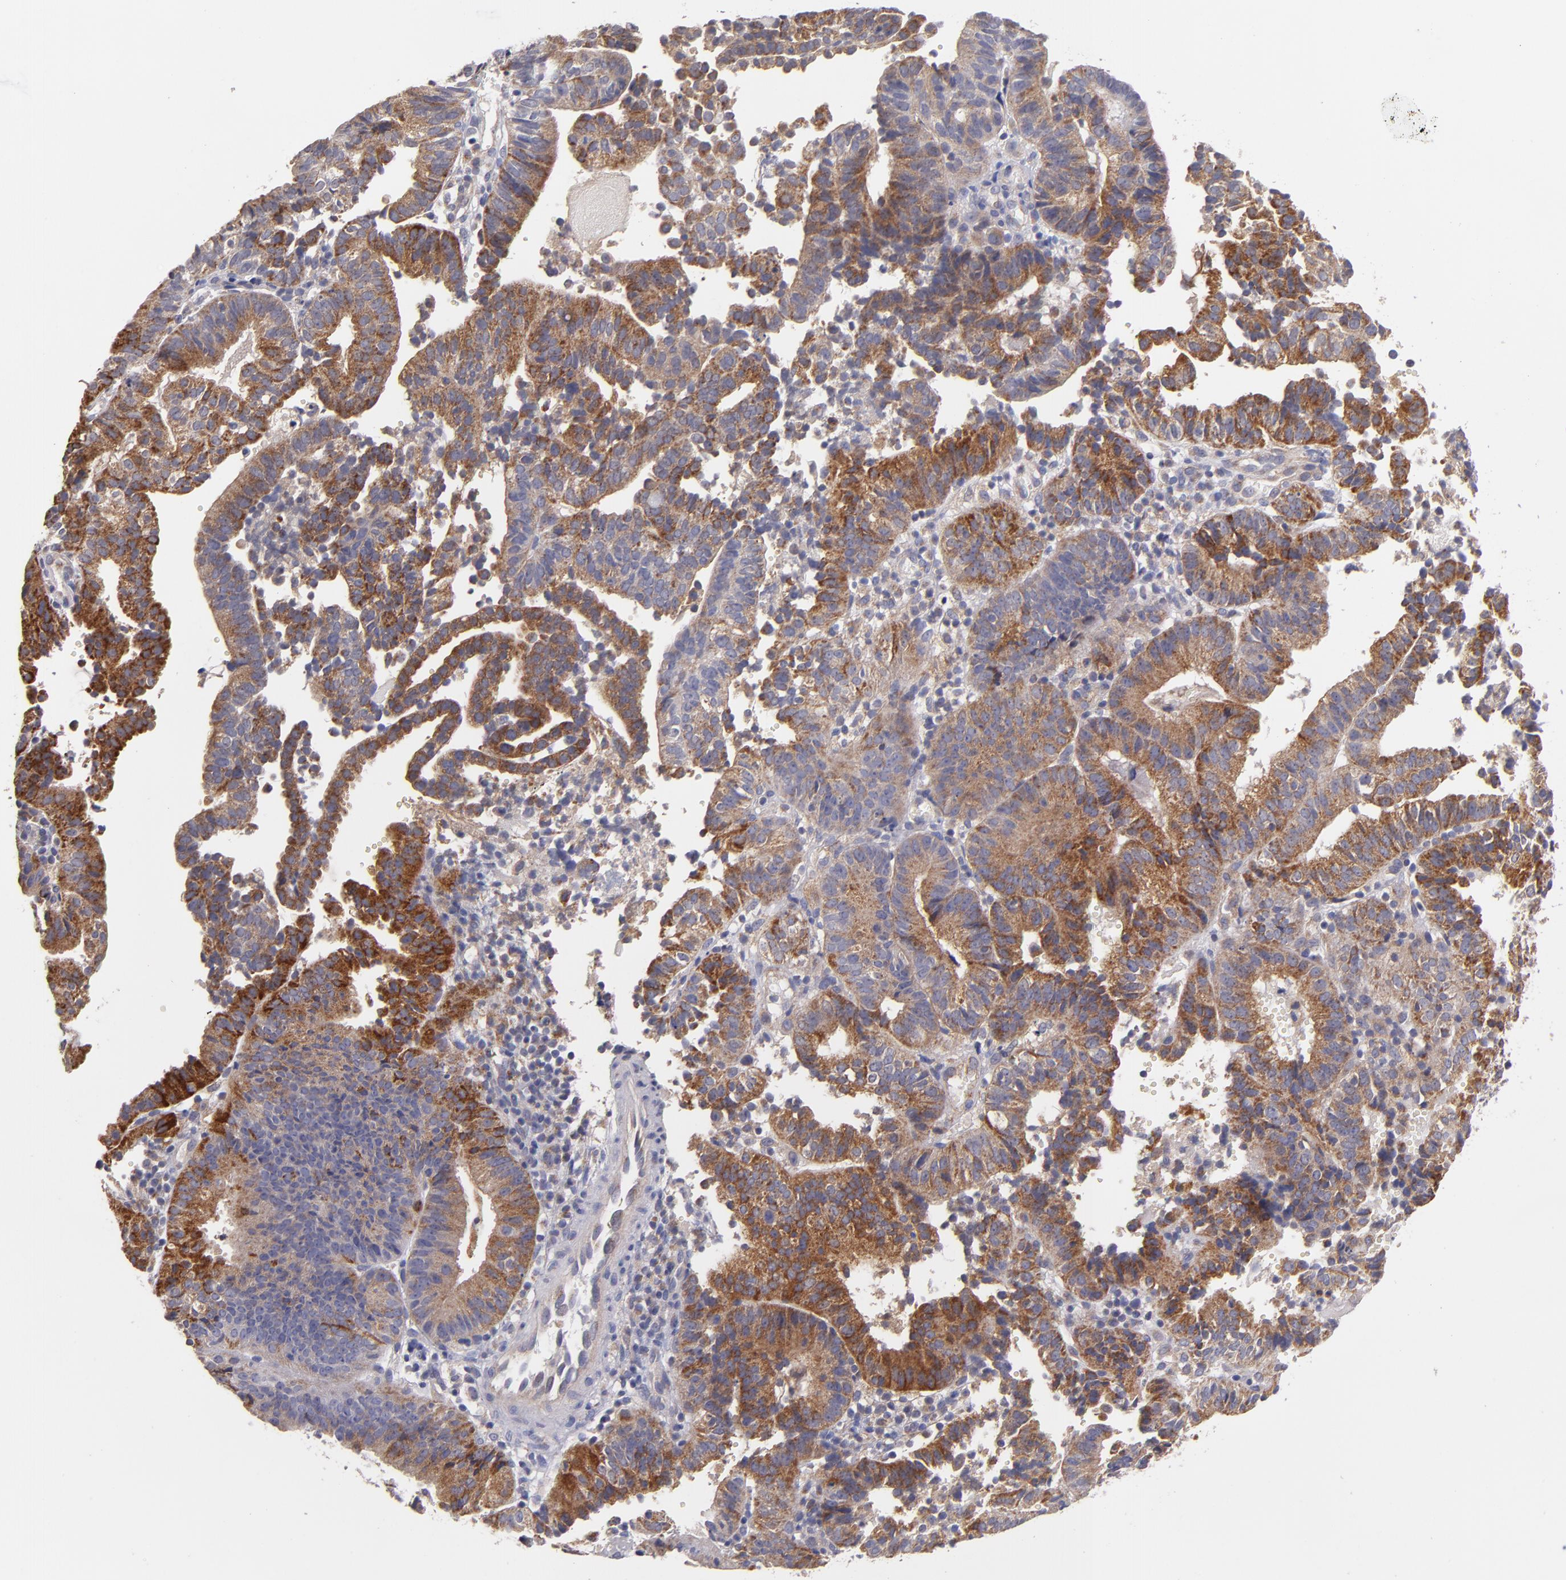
{"staining": {"intensity": "strong", "quantity": ">75%", "location": "cytoplasmic/membranous"}, "tissue": "cervical cancer", "cell_type": "Tumor cells", "image_type": "cancer", "snomed": [{"axis": "morphology", "description": "Adenocarcinoma, NOS"}, {"axis": "topography", "description": "Cervix"}], "caption": "Protein analysis of cervical cancer (adenocarcinoma) tissue demonstrates strong cytoplasmic/membranous expression in approximately >75% of tumor cells.", "gene": "CLTA", "patient": {"sex": "female", "age": 60}}